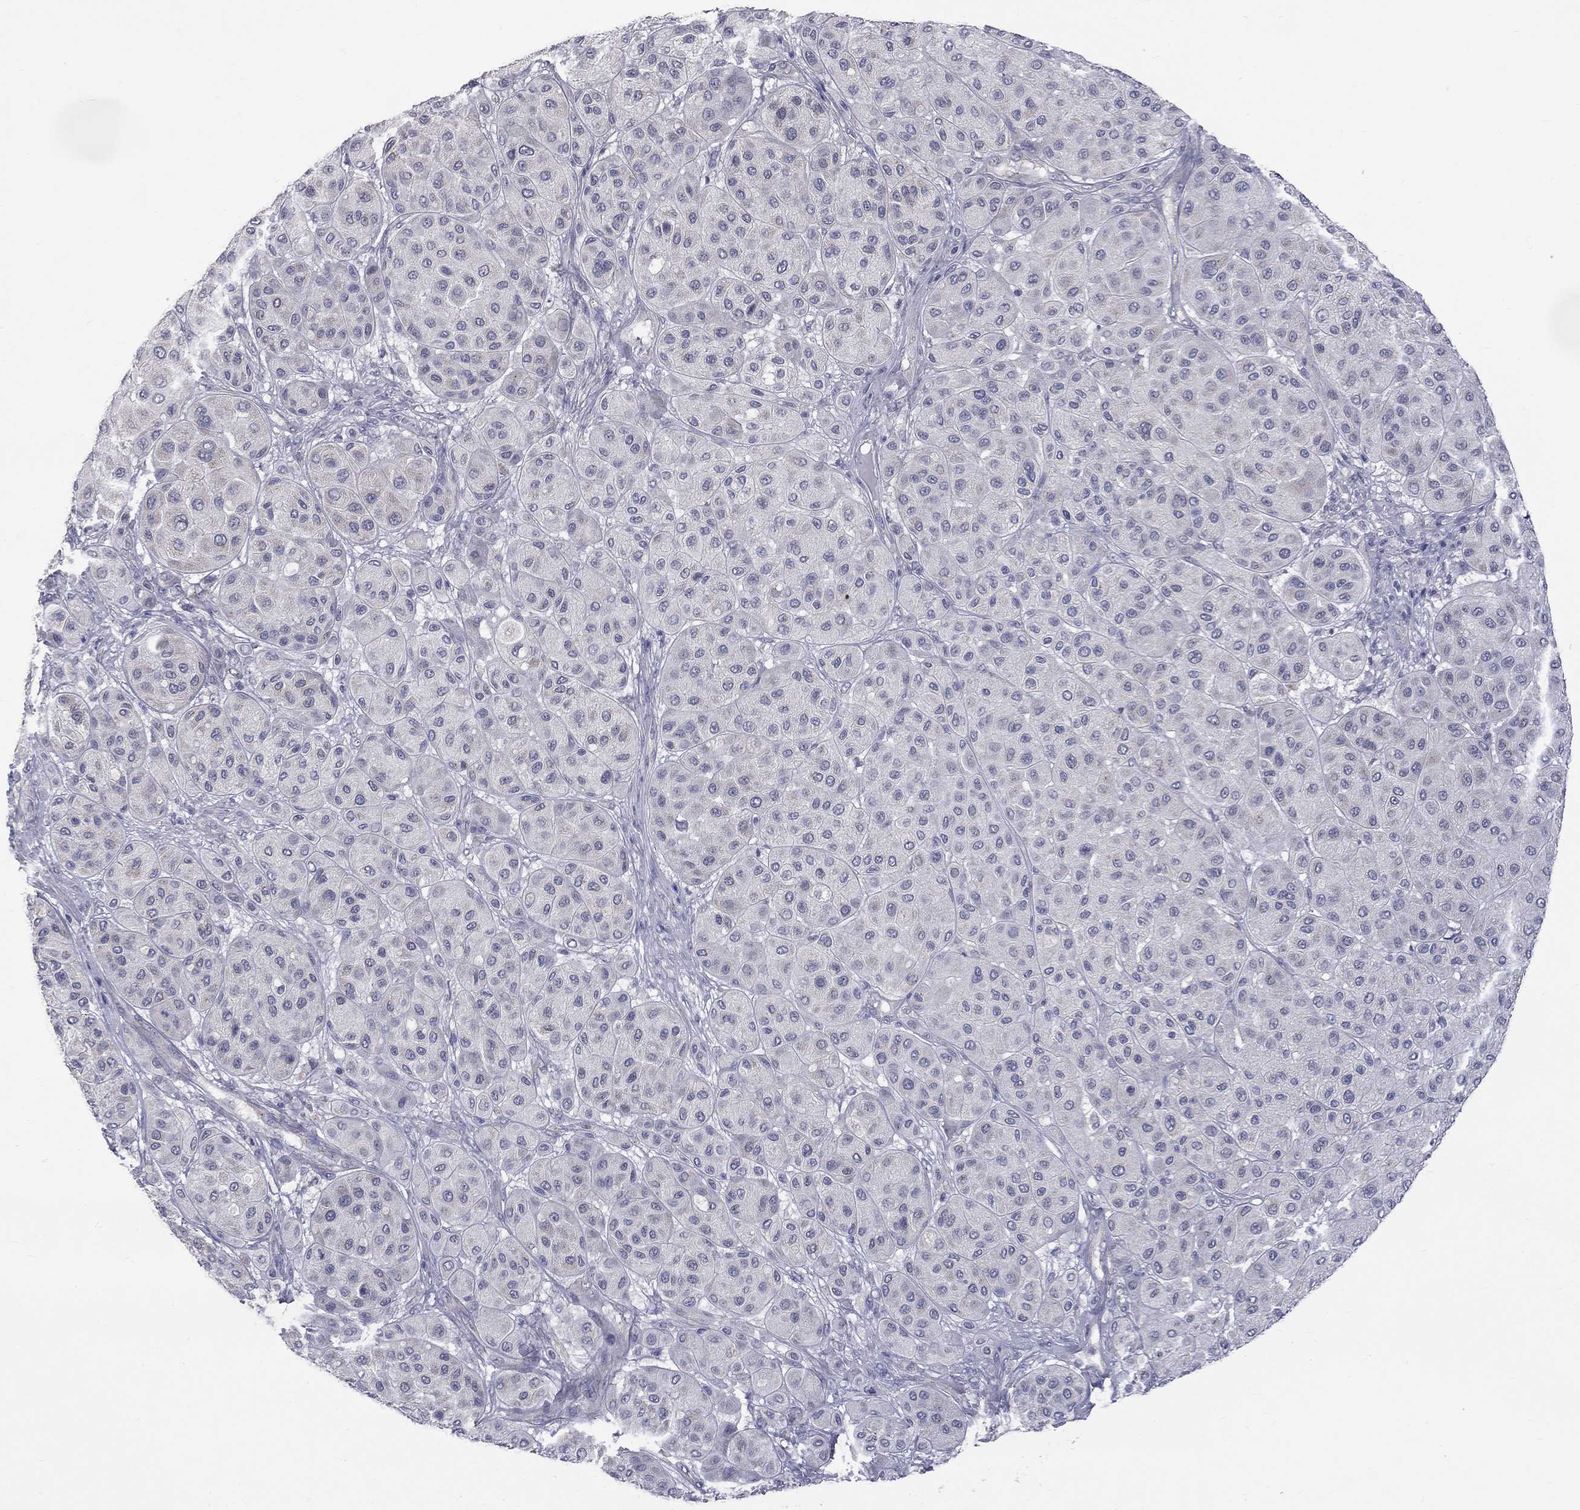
{"staining": {"intensity": "negative", "quantity": "none", "location": "none"}, "tissue": "melanoma", "cell_type": "Tumor cells", "image_type": "cancer", "snomed": [{"axis": "morphology", "description": "Malignant melanoma, Metastatic site"}, {"axis": "topography", "description": "Smooth muscle"}], "caption": "DAB immunohistochemical staining of melanoma displays no significant expression in tumor cells.", "gene": "OPRK1", "patient": {"sex": "male", "age": 41}}